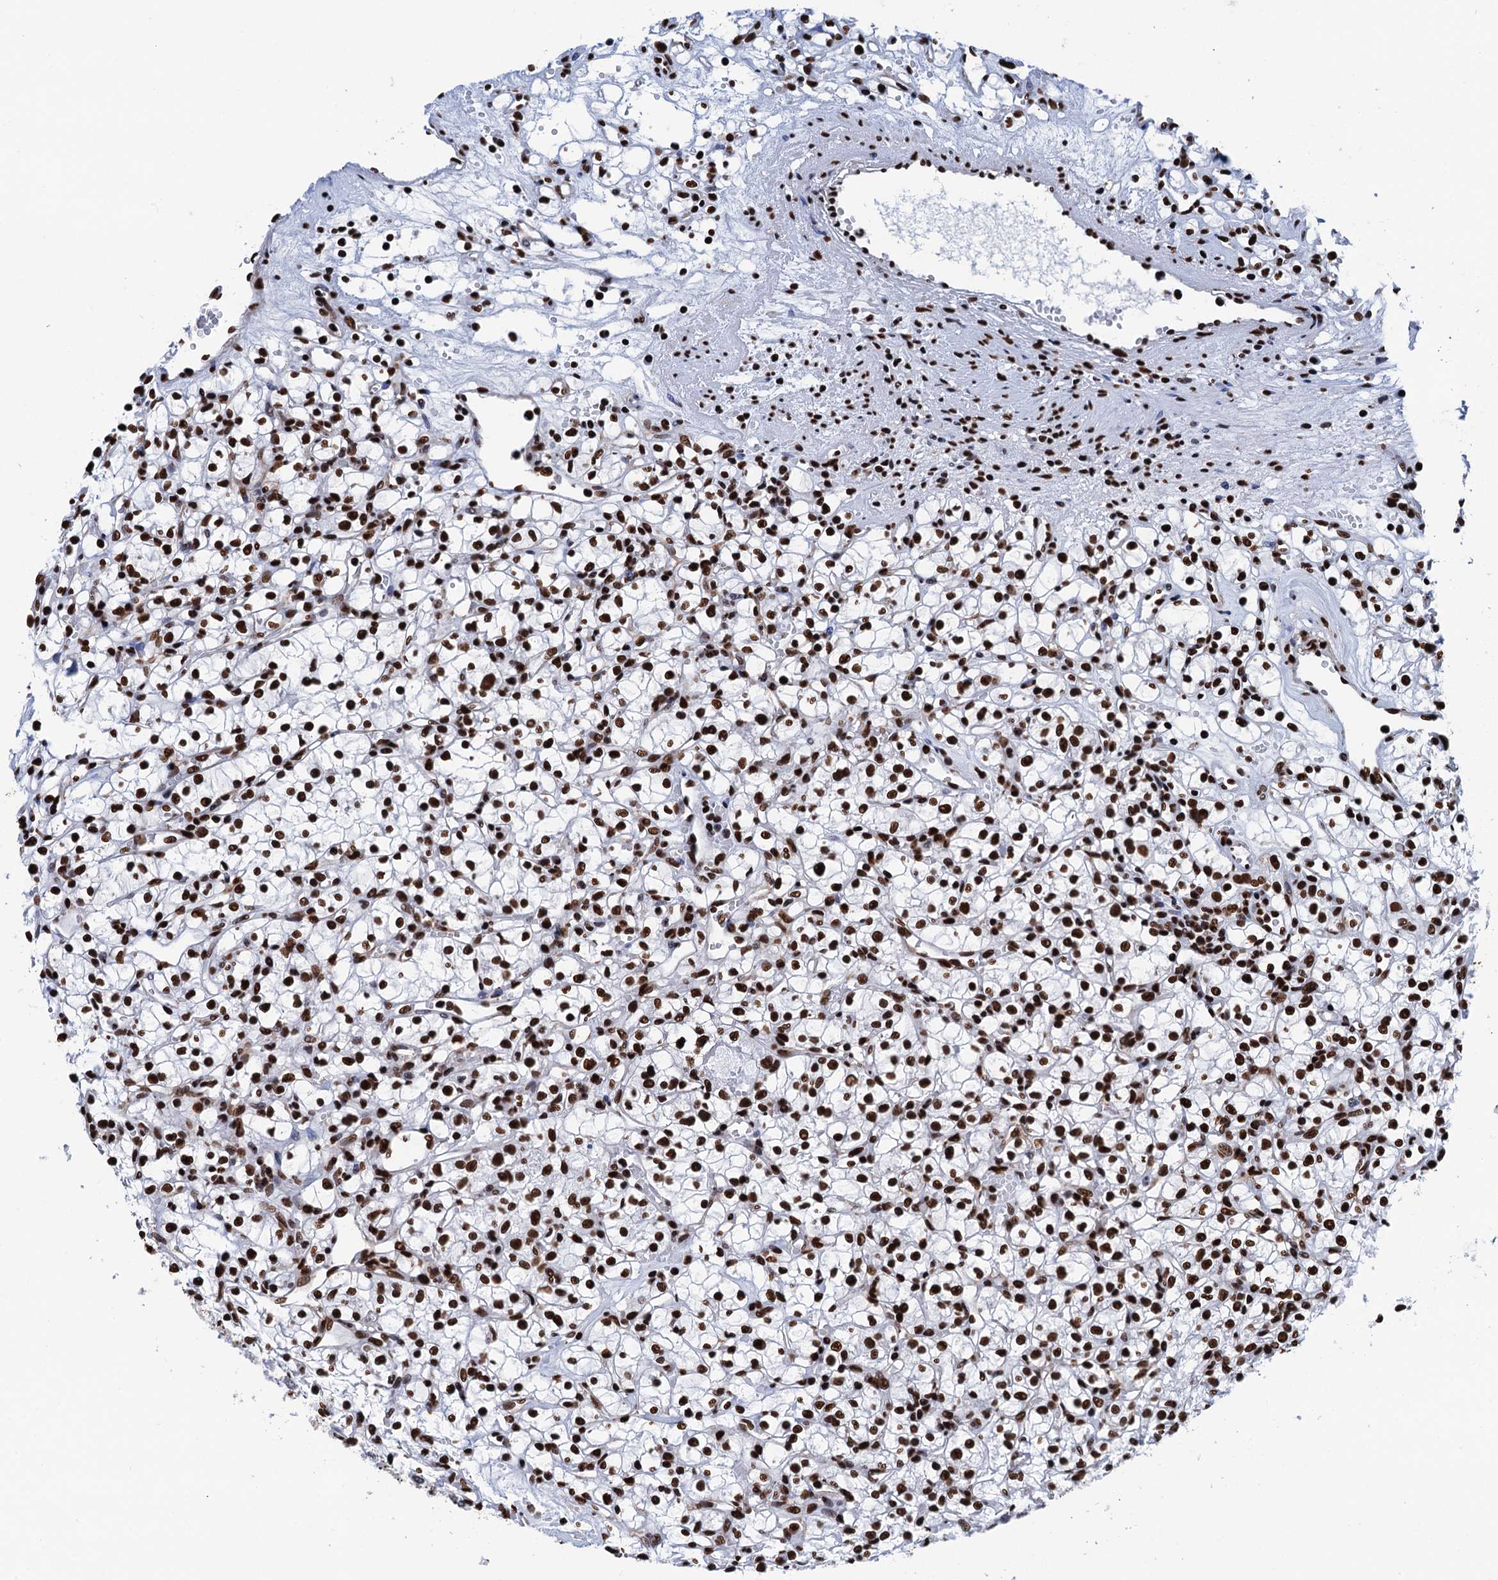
{"staining": {"intensity": "strong", "quantity": ">75%", "location": "nuclear"}, "tissue": "renal cancer", "cell_type": "Tumor cells", "image_type": "cancer", "snomed": [{"axis": "morphology", "description": "Adenocarcinoma, NOS"}, {"axis": "topography", "description": "Kidney"}], "caption": "Brown immunohistochemical staining in human renal cancer (adenocarcinoma) reveals strong nuclear expression in approximately >75% of tumor cells.", "gene": "UBA2", "patient": {"sex": "female", "age": 59}}